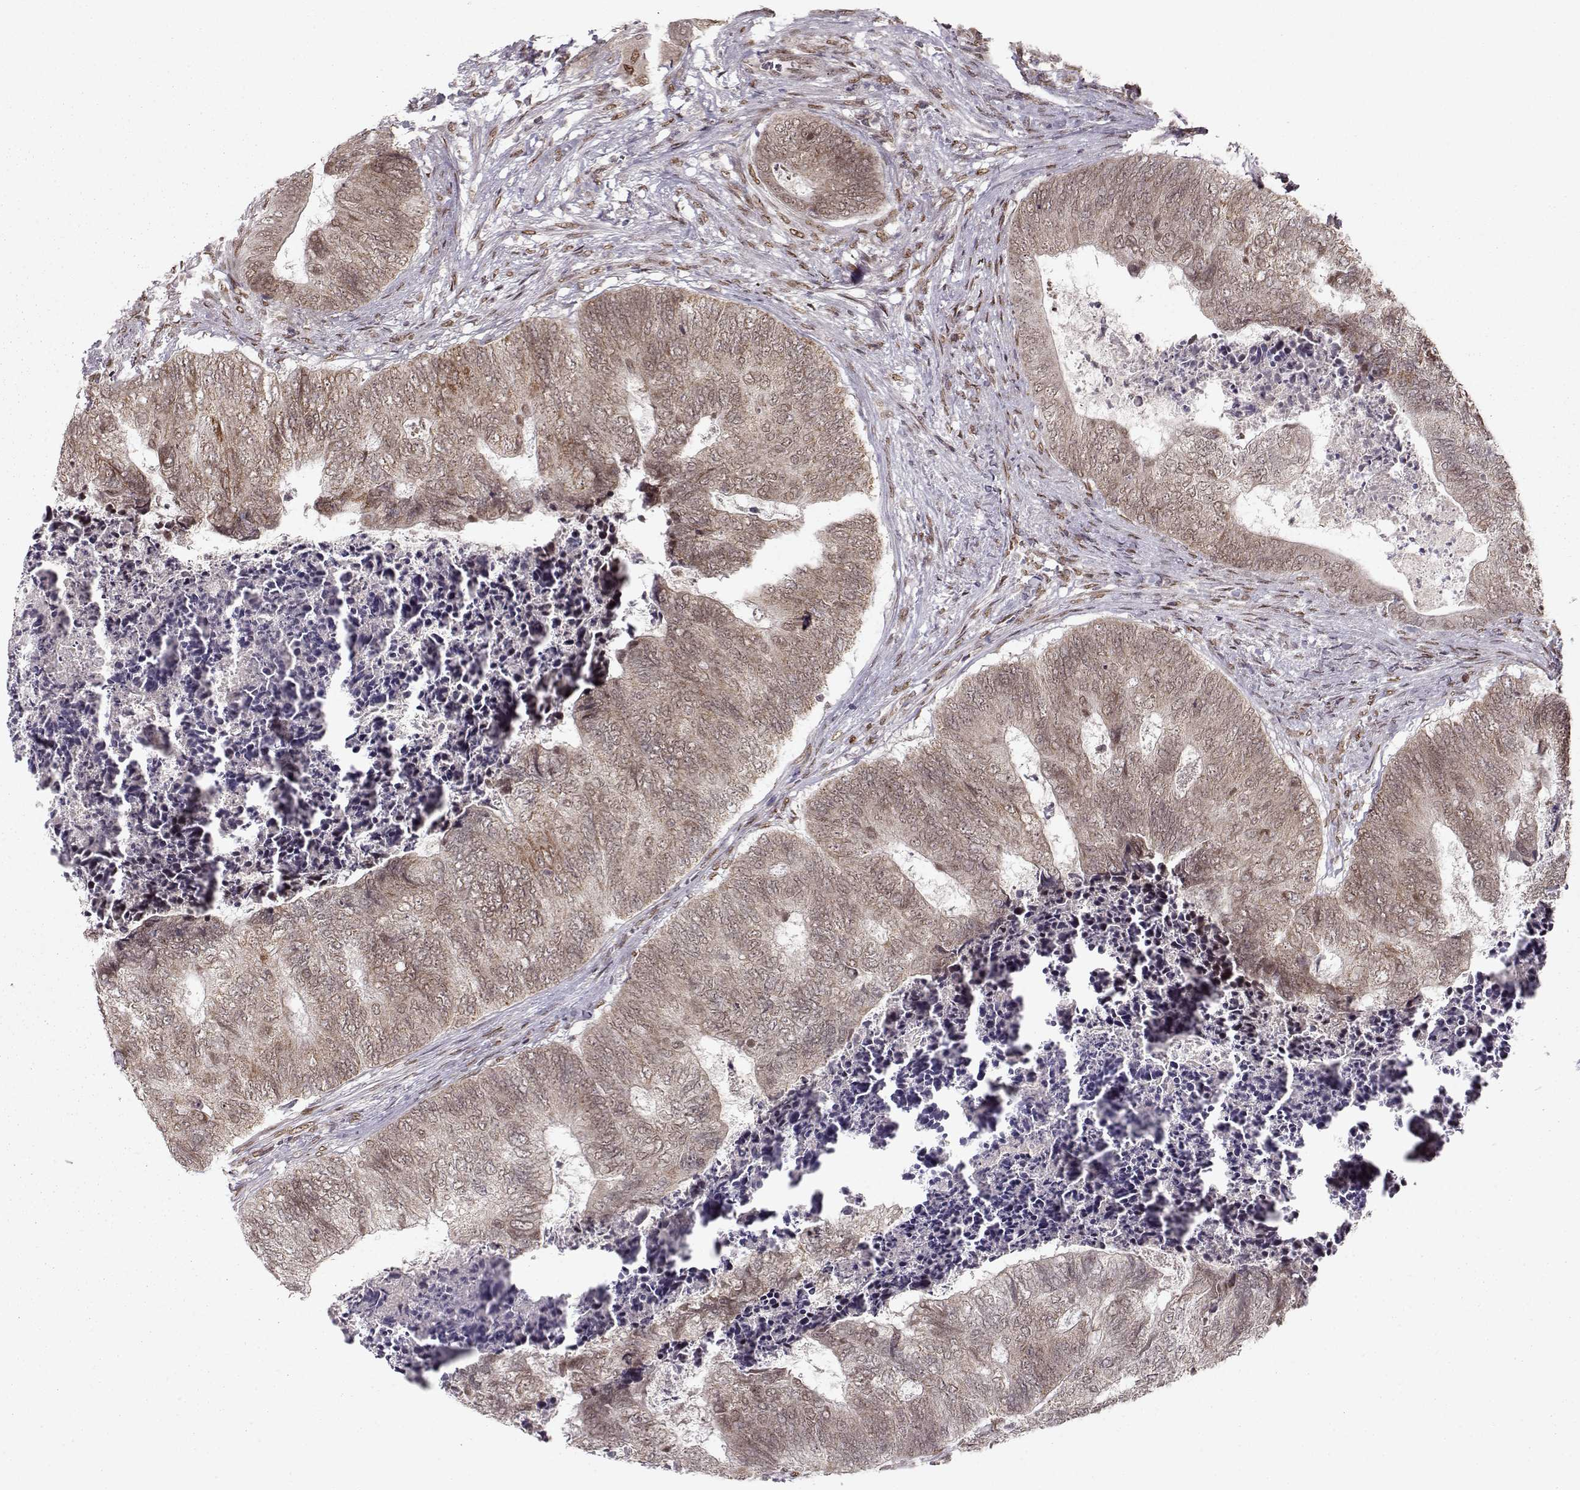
{"staining": {"intensity": "moderate", "quantity": ">75%", "location": "cytoplasmic/membranous"}, "tissue": "colorectal cancer", "cell_type": "Tumor cells", "image_type": "cancer", "snomed": [{"axis": "morphology", "description": "Adenocarcinoma, NOS"}, {"axis": "topography", "description": "Colon"}], "caption": "Brown immunohistochemical staining in colorectal adenocarcinoma demonstrates moderate cytoplasmic/membranous expression in approximately >75% of tumor cells.", "gene": "RAI1", "patient": {"sex": "female", "age": 67}}